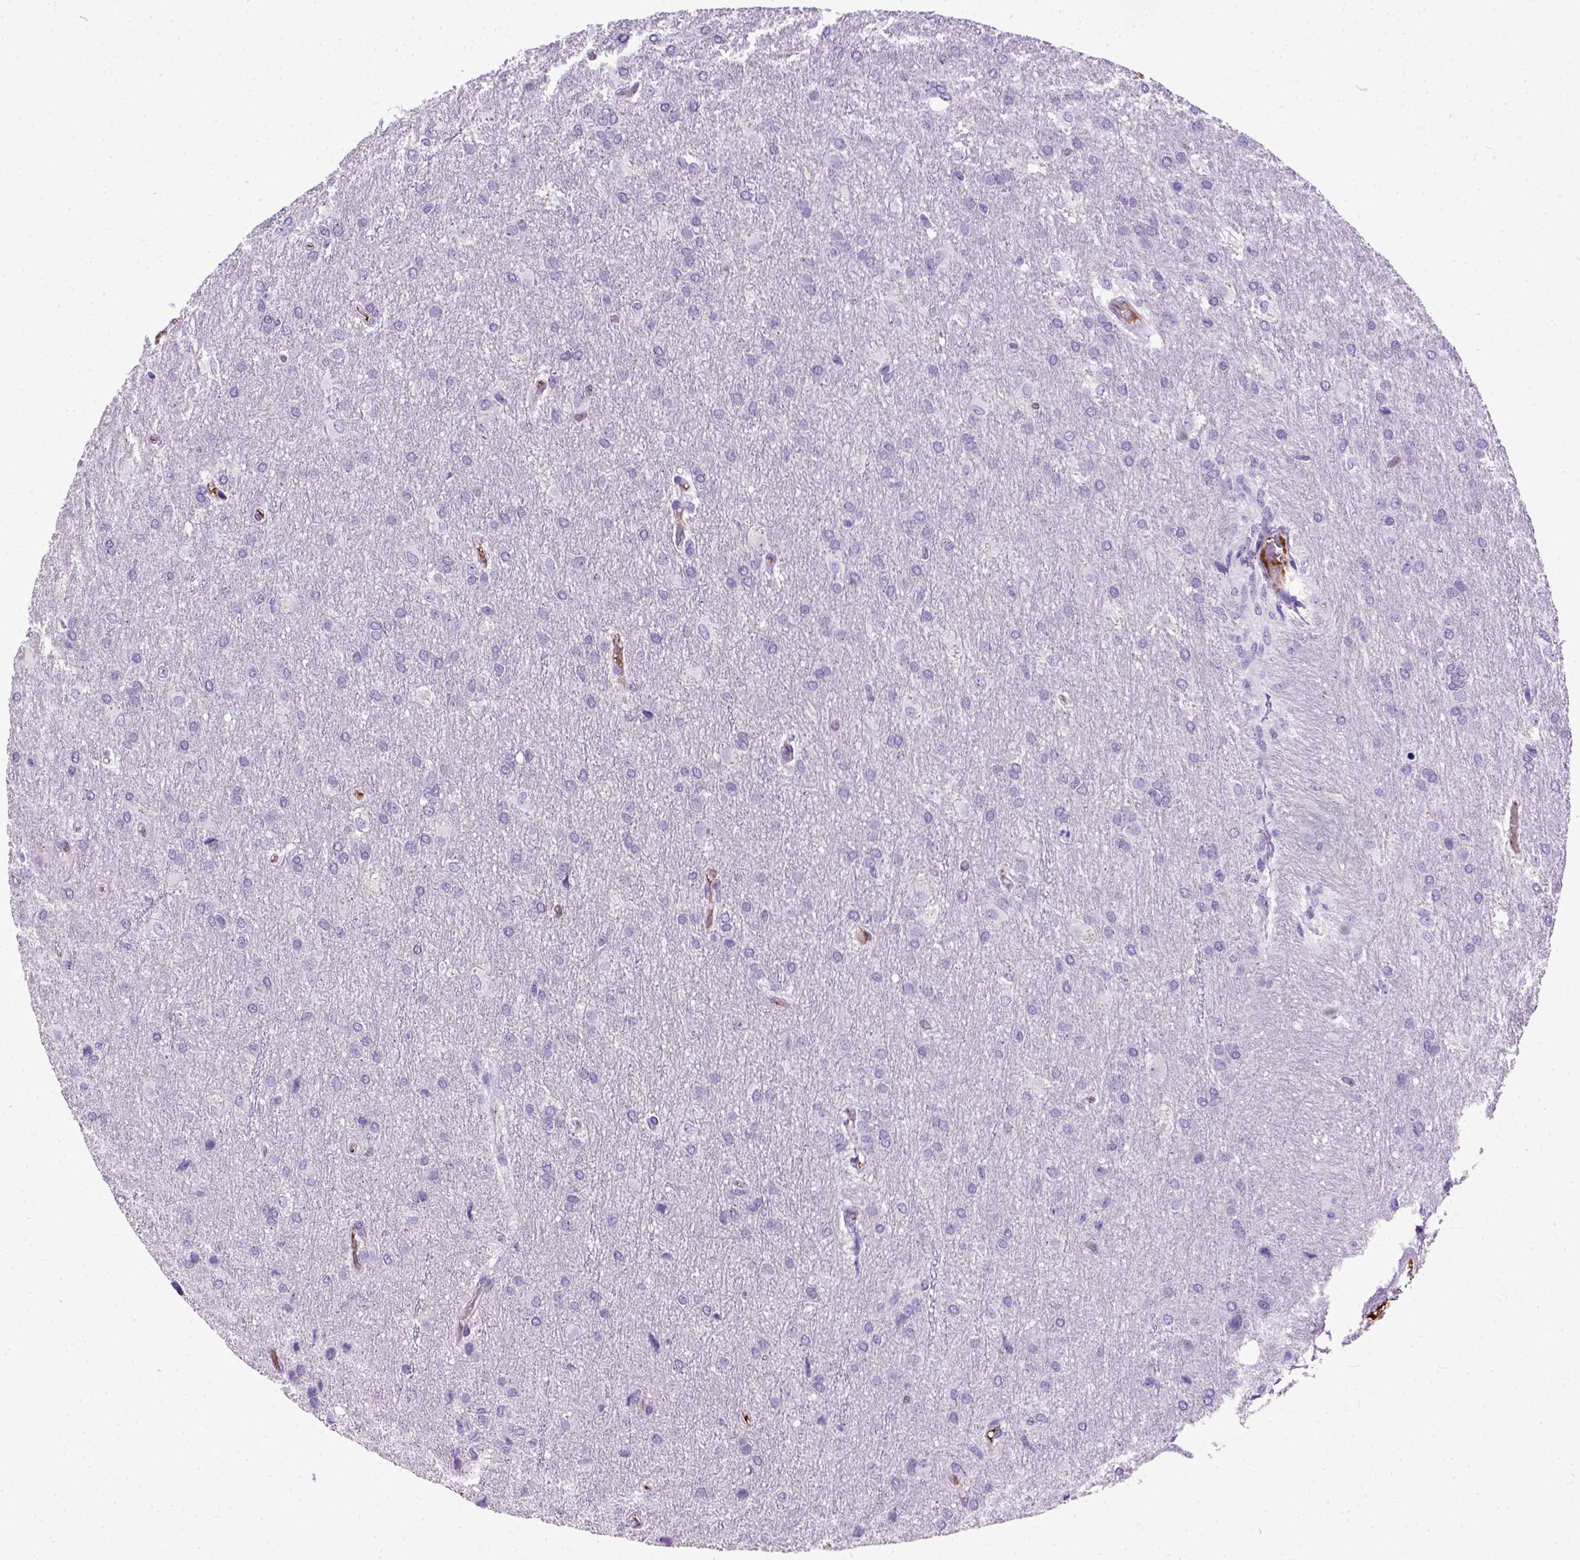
{"staining": {"intensity": "negative", "quantity": "none", "location": "none"}, "tissue": "glioma", "cell_type": "Tumor cells", "image_type": "cancer", "snomed": [{"axis": "morphology", "description": "Glioma, malignant, High grade"}, {"axis": "topography", "description": "Brain"}], "caption": "Glioma was stained to show a protein in brown. There is no significant expression in tumor cells. (Stains: DAB immunohistochemistry with hematoxylin counter stain, Microscopy: brightfield microscopy at high magnification).", "gene": "ADAMTS8", "patient": {"sex": "male", "age": 68}}